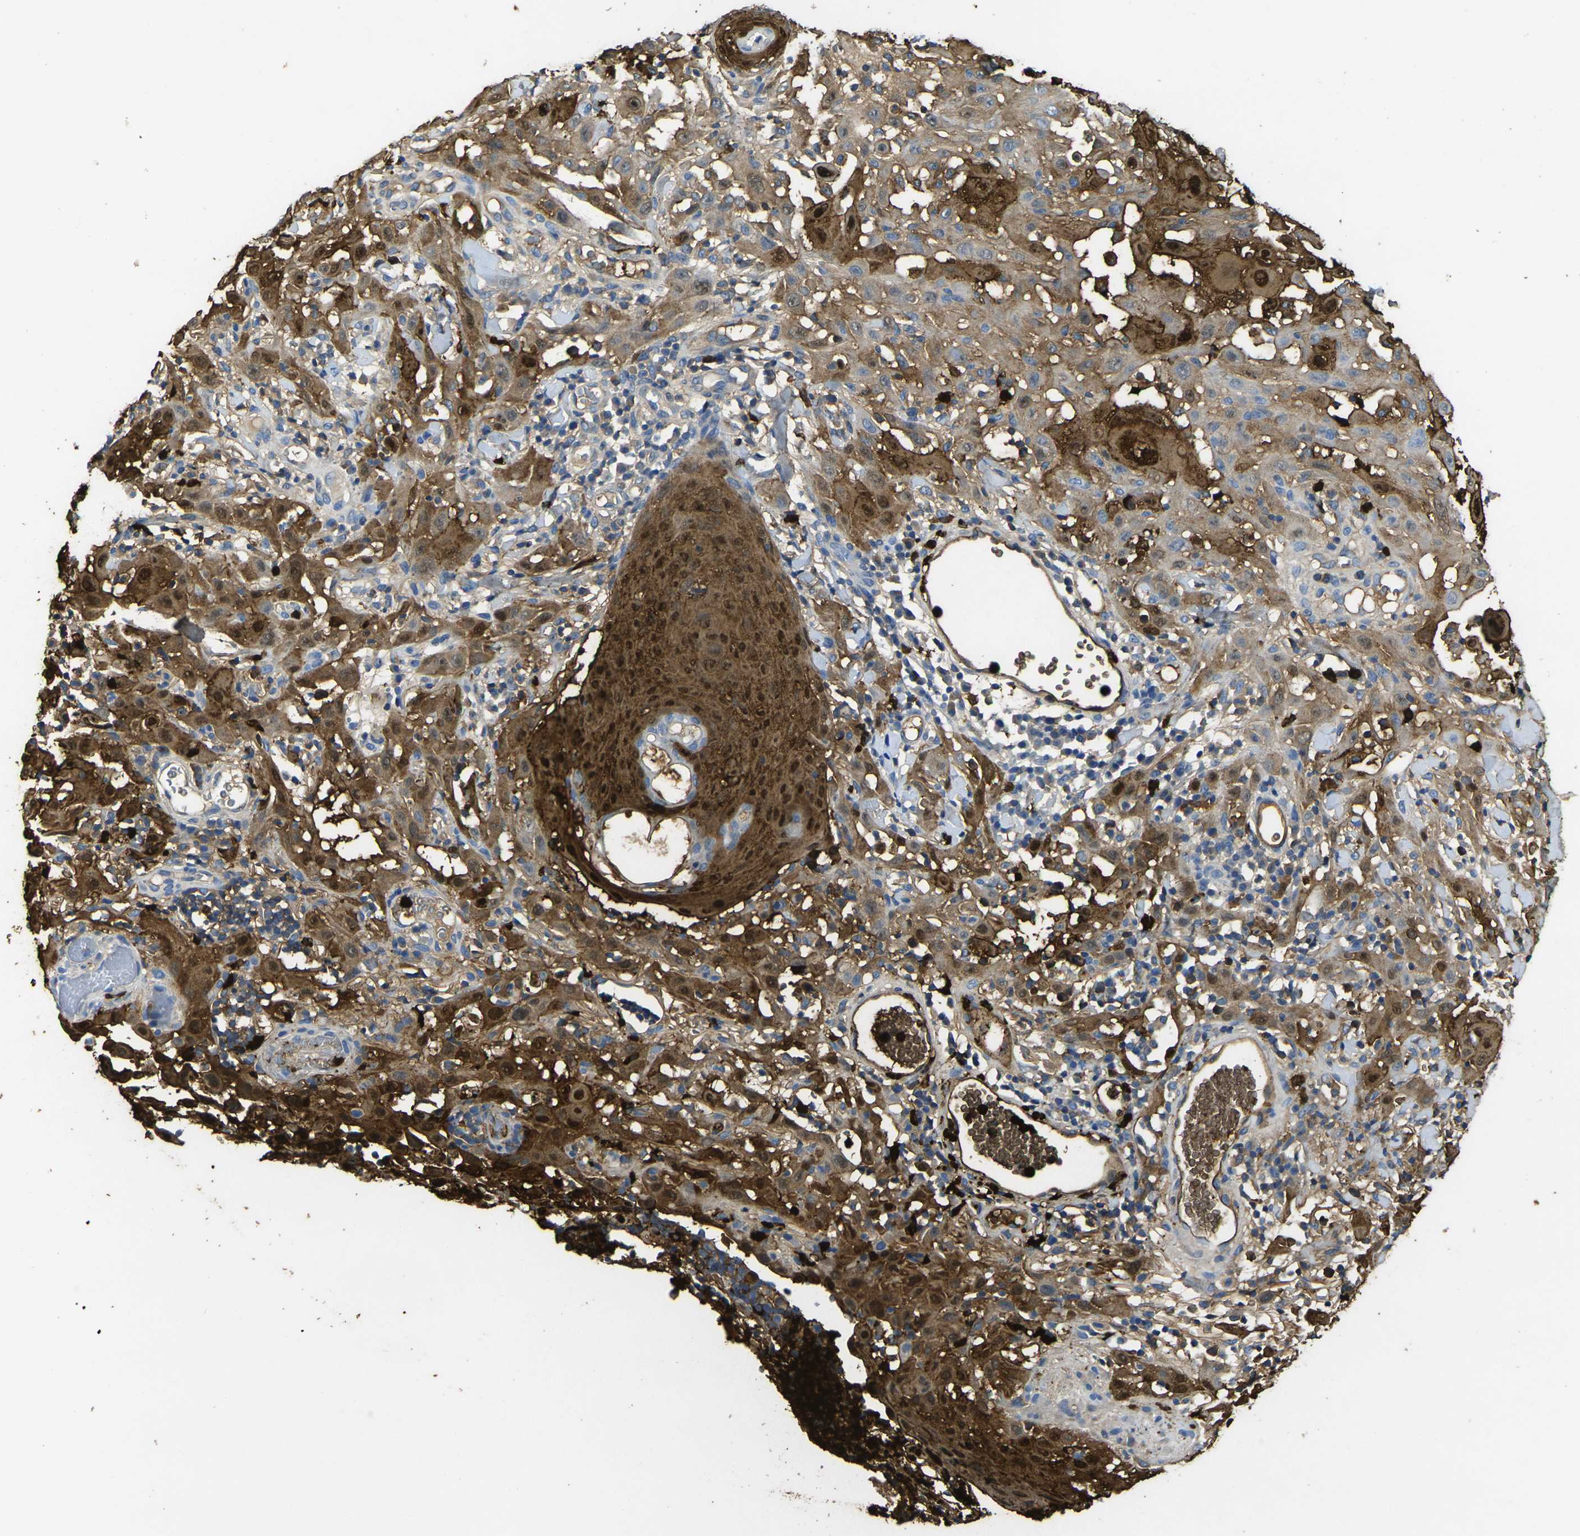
{"staining": {"intensity": "strong", "quantity": "25%-75%", "location": "cytoplasmic/membranous,nuclear"}, "tissue": "skin cancer", "cell_type": "Tumor cells", "image_type": "cancer", "snomed": [{"axis": "morphology", "description": "Squamous cell carcinoma, NOS"}, {"axis": "topography", "description": "Skin"}], "caption": "Immunohistochemistry (IHC) of skin squamous cell carcinoma shows high levels of strong cytoplasmic/membranous and nuclear staining in approximately 25%-75% of tumor cells.", "gene": "S100A9", "patient": {"sex": "male", "age": 24}}